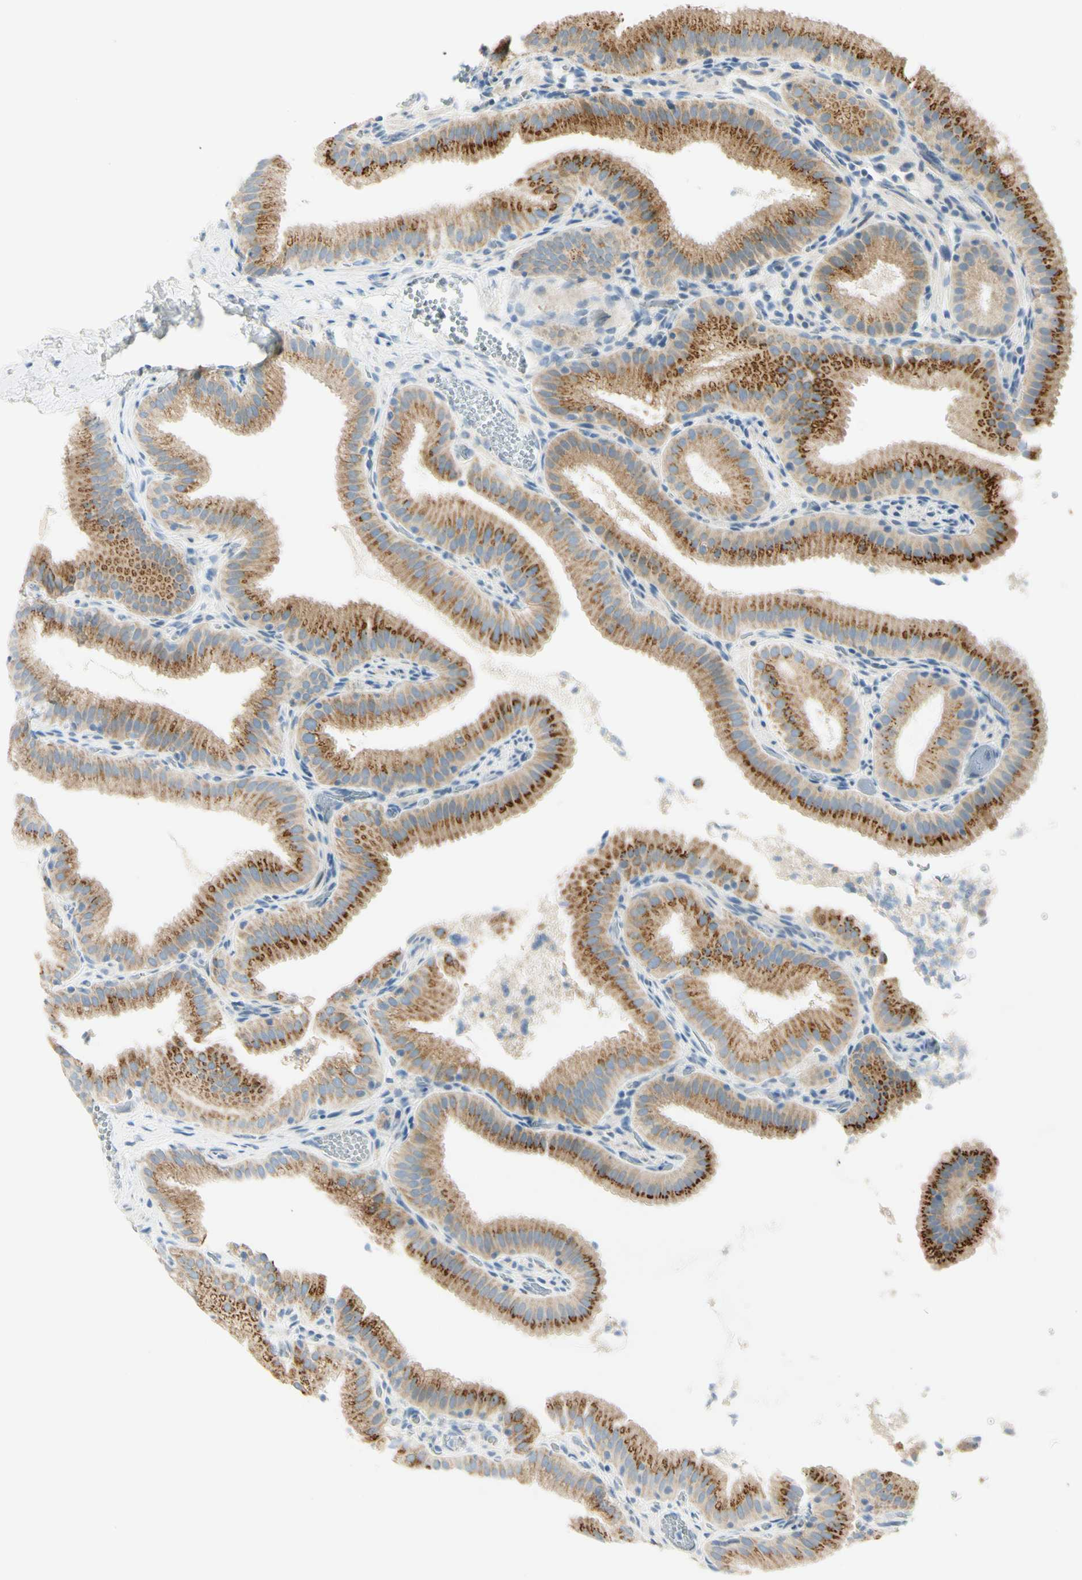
{"staining": {"intensity": "strong", "quantity": ">75%", "location": "cytoplasmic/membranous"}, "tissue": "gallbladder", "cell_type": "Glandular cells", "image_type": "normal", "snomed": [{"axis": "morphology", "description": "Normal tissue, NOS"}, {"axis": "topography", "description": "Gallbladder"}], "caption": "About >75% of glandular cells in benign gallbladder reveal strong cytoplasmic/membranous protein staining as visualized by brown immunohistochemical staining.", "gene": "GALNT5", "patient": {"sex": "male", "age": 54}}